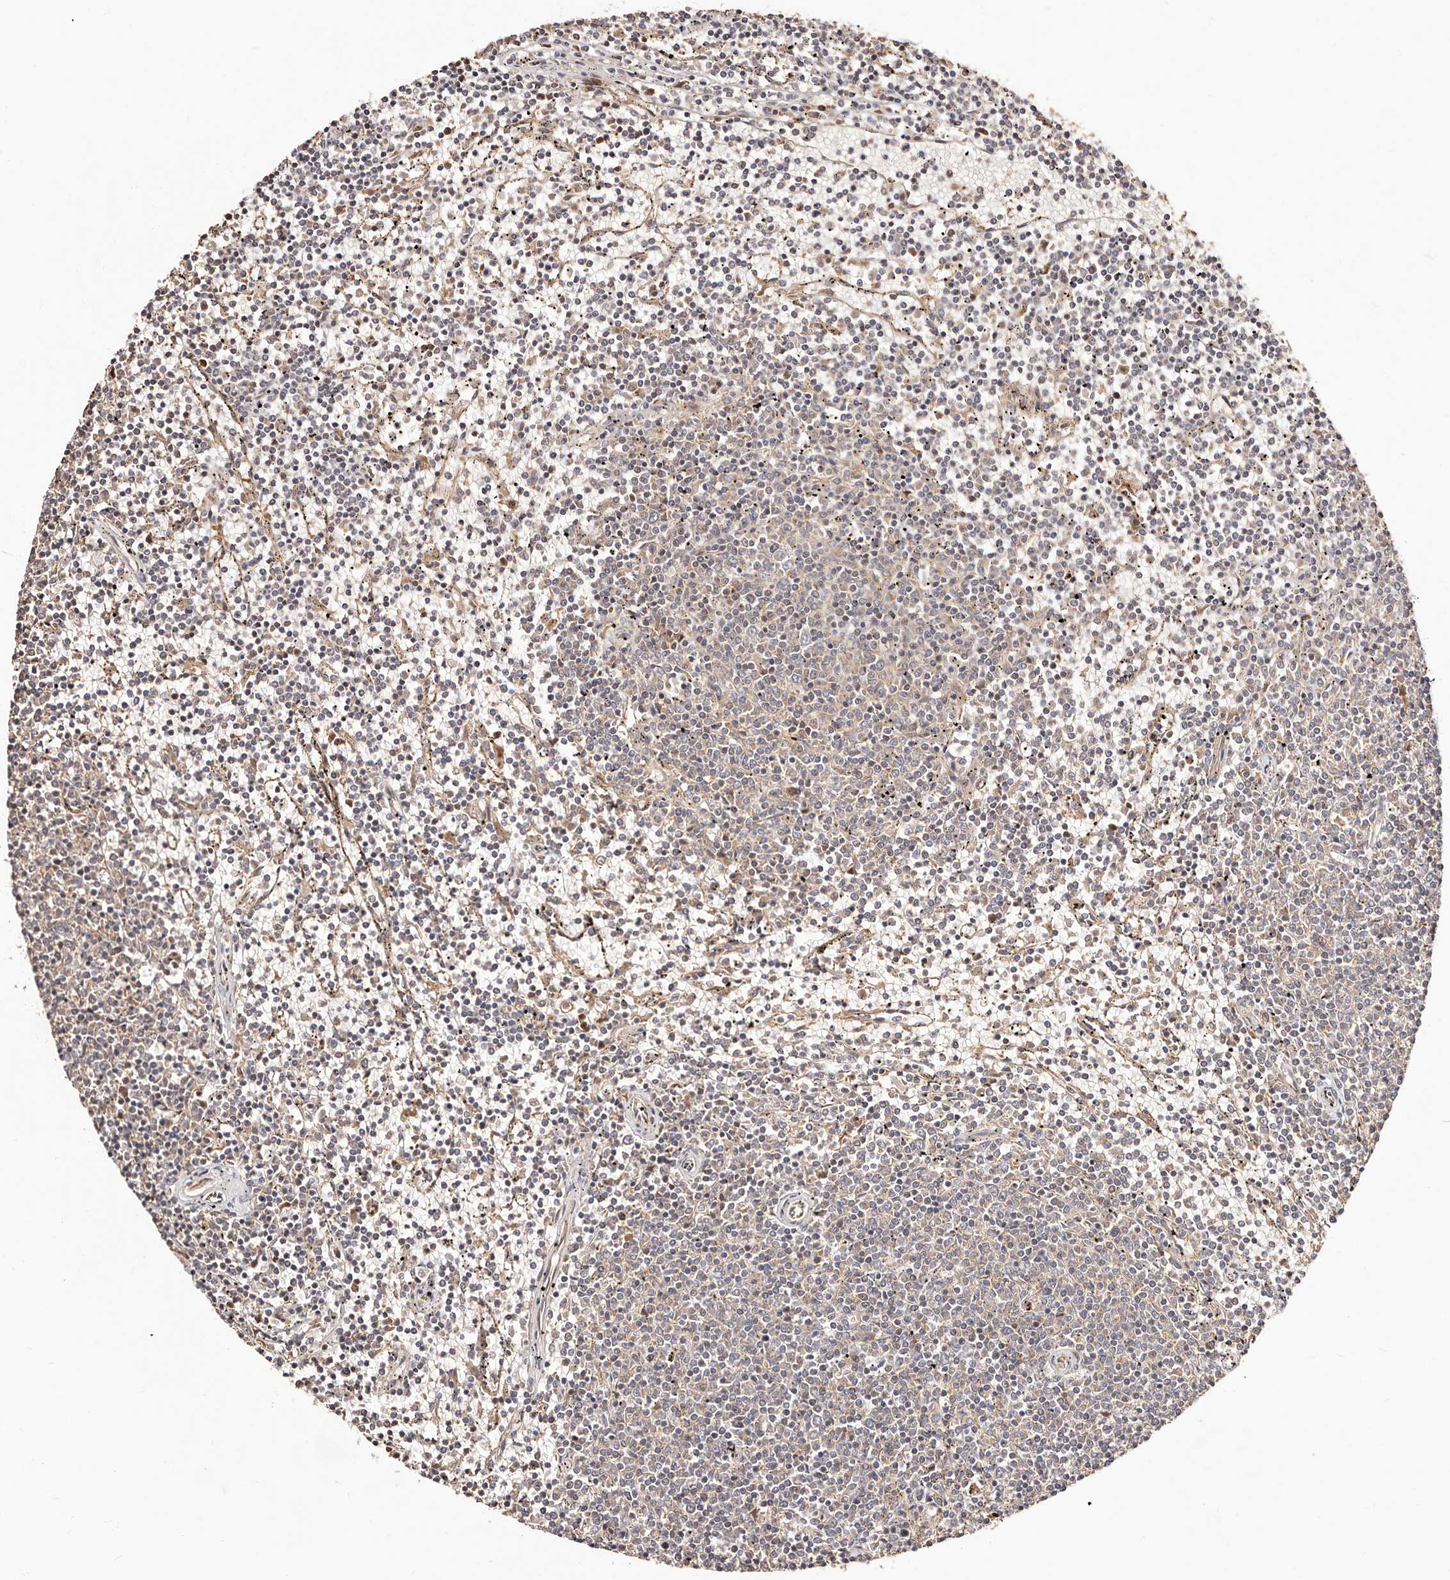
{"staining": {"intensity": "weak", "quantity": "25%-75%", "location": "cytoplasmic/membranous"}, "tissue": "lymphoma", "cell_type": "Tumor cells", "image_type": "cancer", "snomed": [{"axis": "morphology", "description": "Malignant lymphoma, non-Hodgkin's type, Low grade"}, {"axis": "topography", "description": "Spleen"}], "caption": "The histopathology image shows a brown stain indicating the presence of a protein in the cytoplasmic/membranous of tumor cells in lymphoma.", "gene": "MAPK1", "patient": {"sex": "female", "age": 50}}